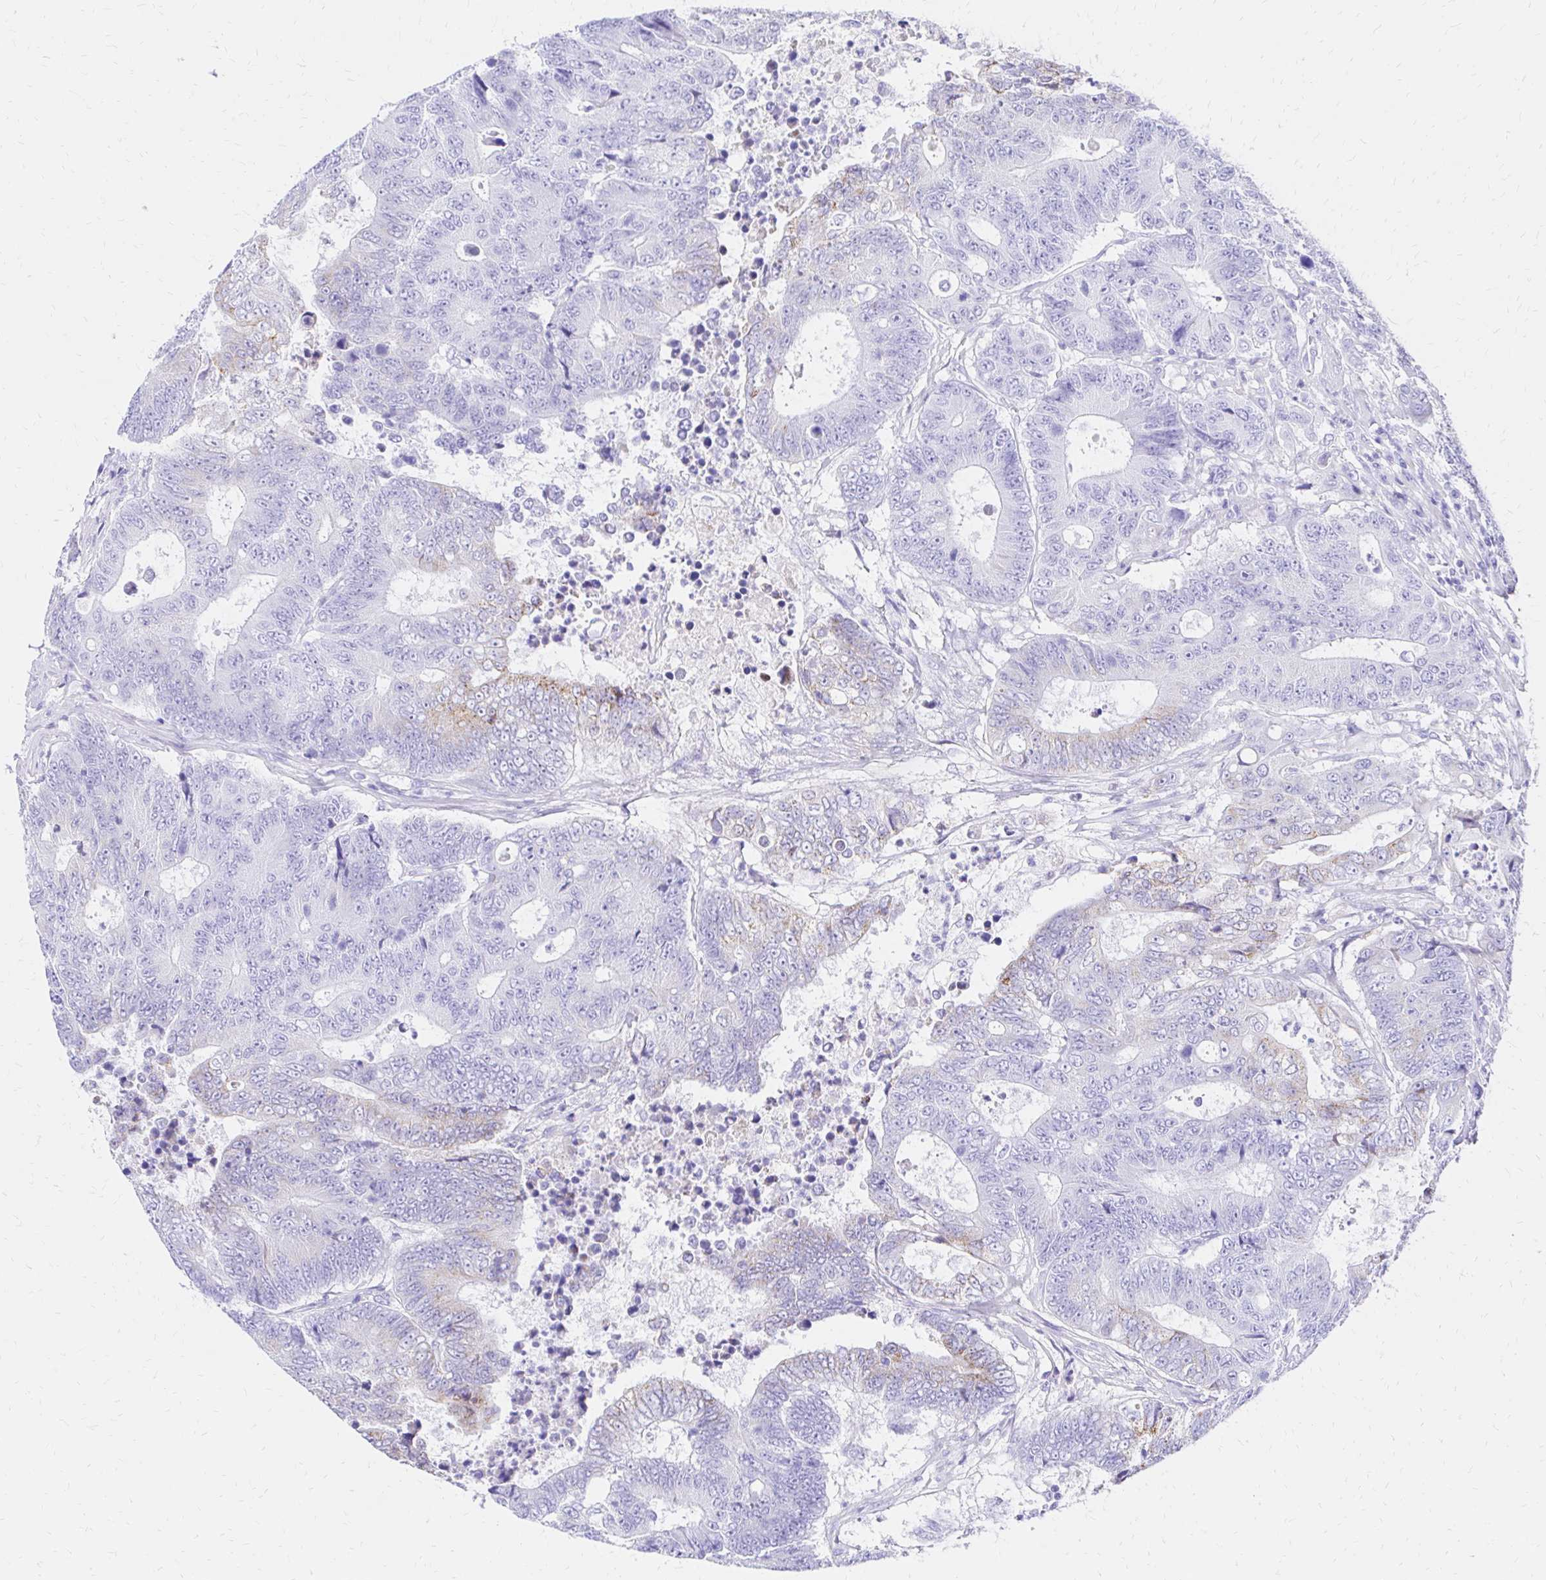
{"staining": {"intensity": "weak", "quantity": "<25%", "location": "cytoplasmic/membranous"}, "tissue": "colorectal cancer", "cell_type": "Tumor cells", "image_type": "cancer", "snomed": [{"axis": "morphology", "description": "Adenocarcinoma, NOS"}, {"axis": "topography", "description": "Colon"}], "caption": "Colorectal cancer stained for a protein using immunohistochemistry (IHC) displays no staining tumor cells.", "gene": "S100G", "patient": {"sex": "female", "age": 48}}